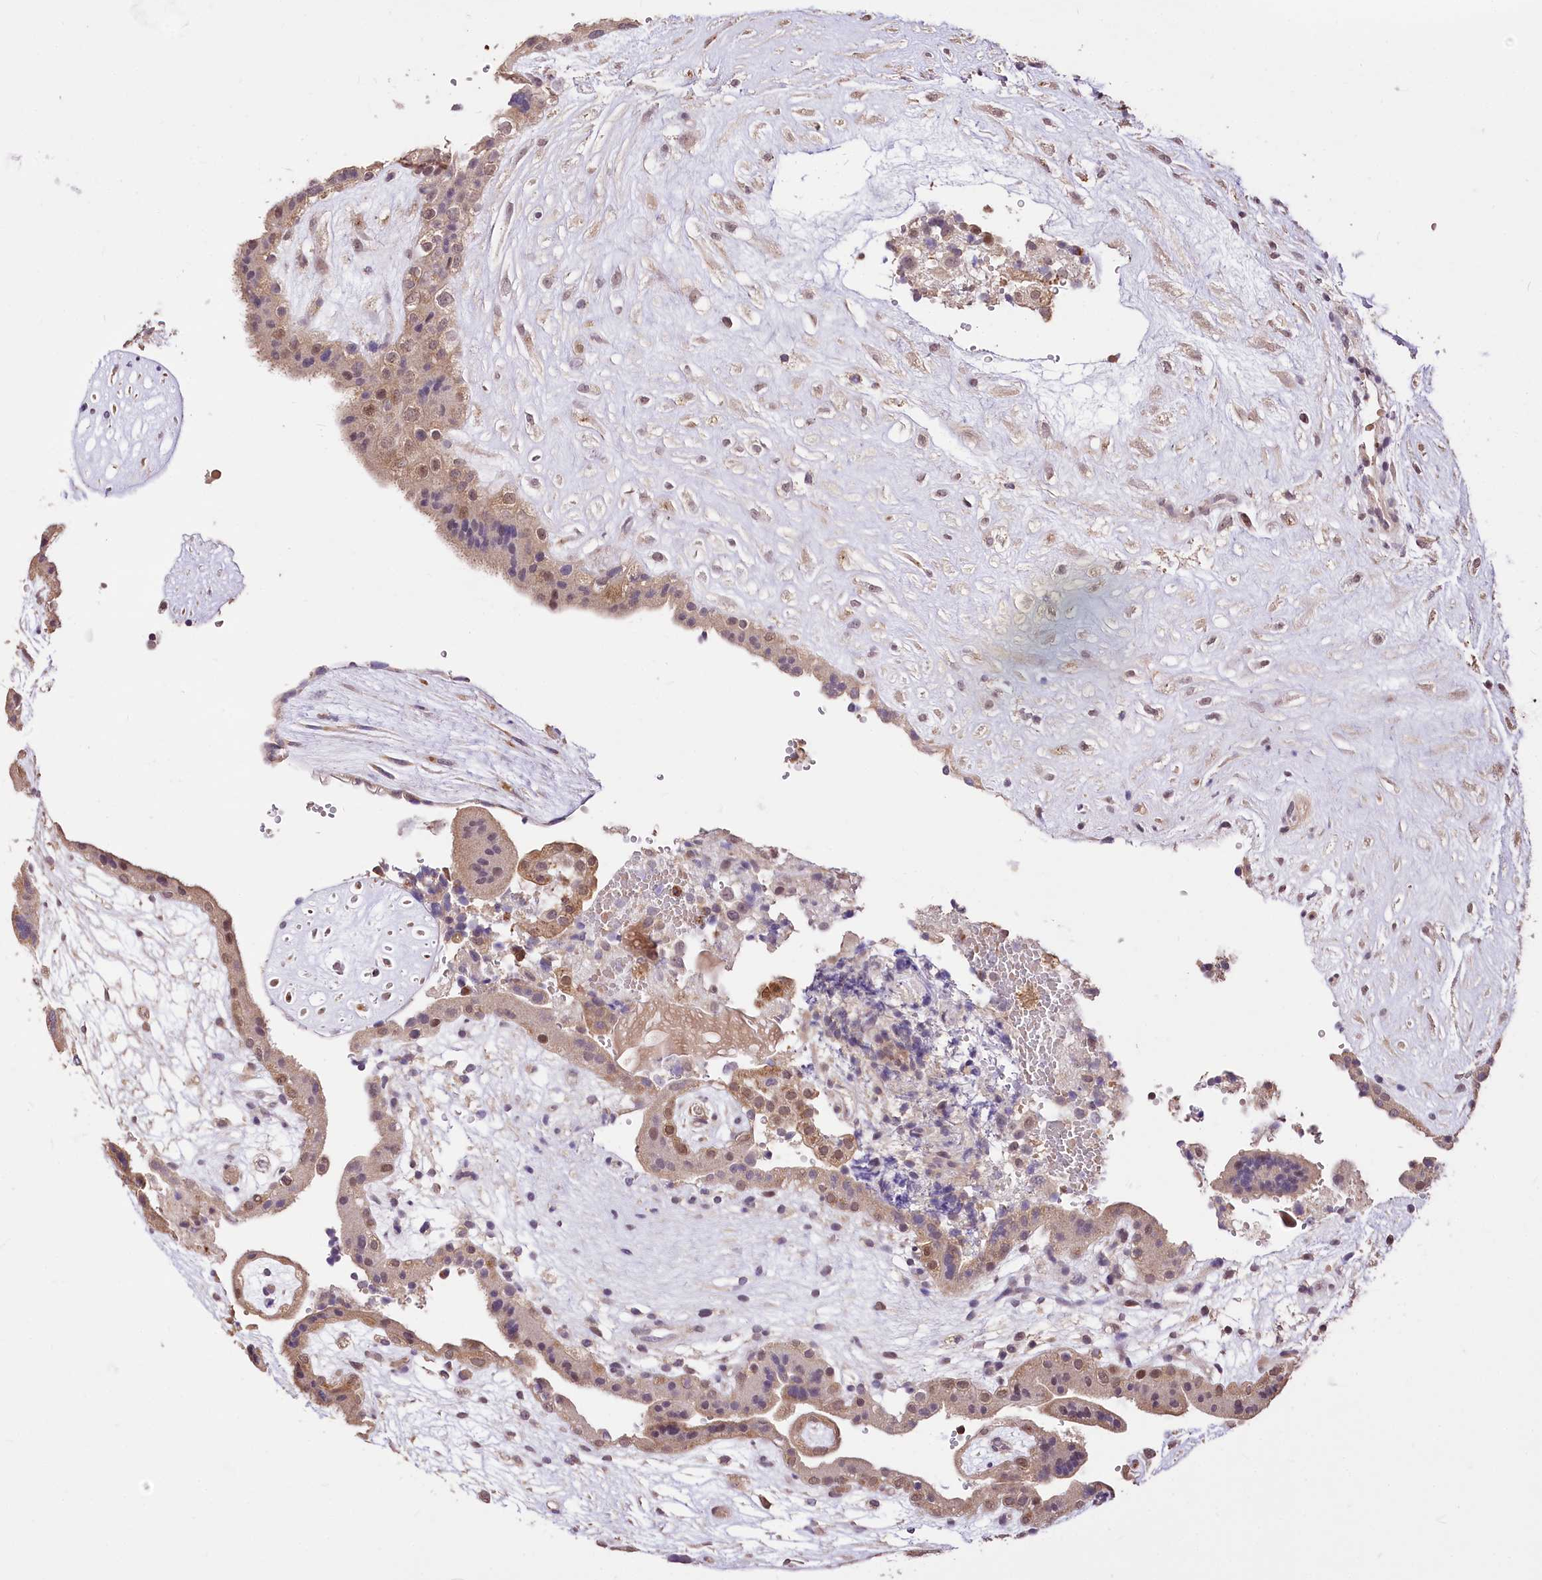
{"staining": {"intensity": "weak", "quantity": "25%-75%", "location": "cytoplasmic/membranous,nuclear"}, "tissue": "placenta", "cell_type": "Decidual cells", "image_type": "normal", "snomed": [{"axis": "morphology", "description": "Normal tissue, NOS"}, {"axis": "topography", "description": "Placenta"}], "caption": "Immunohistochemical staining of normal human placenta reveals low levels of weak cytoplasmic/membranous,nuclear positivity in about 25%-75% of decidual cells.", "gene": "SERGEF", "patient": {"sex": "female", "age": 18}}